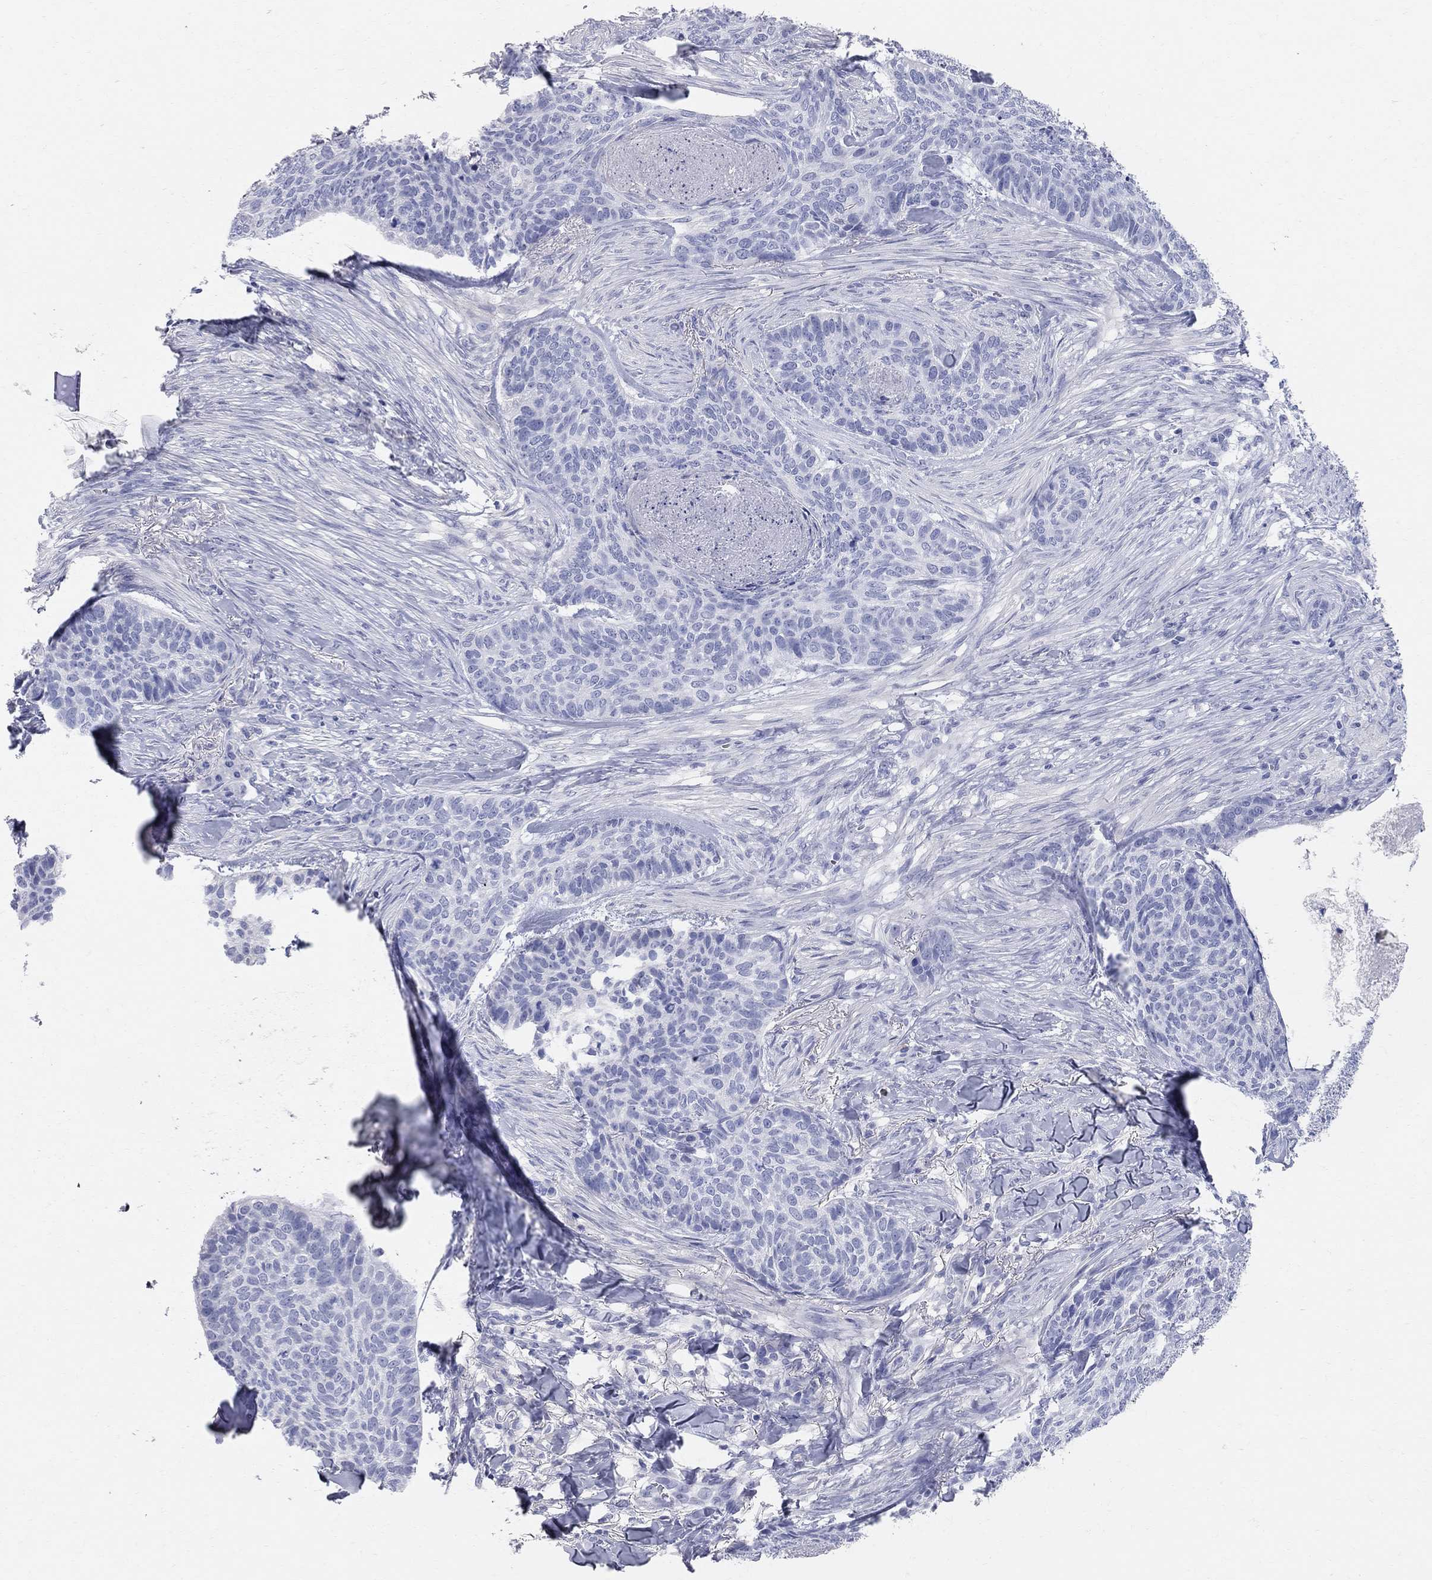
{"staining": {"intensity": "negative", "quantity": "none", "location": "none"}, "tissue": "skin cancer", "cell_type": "Tumor cells", "image_type": "cancer", "snomed": [{"axis": "morphology", "description": "Basal cell carcinoma"}, {"axis": "topography", "description": "Skin"}], "caption": "Immunohistochemistry image of human skin basal cell carcinoma stained for a protein (brown), which shows no staining in tumor cells. The staining is performed using DAB (3,3'-diaminobenzidine) brown chromogen with nuclei counter-stained in using hematoxylin.", "gene": "AOX1", "patient": {"sex": "female", "age": 69}}